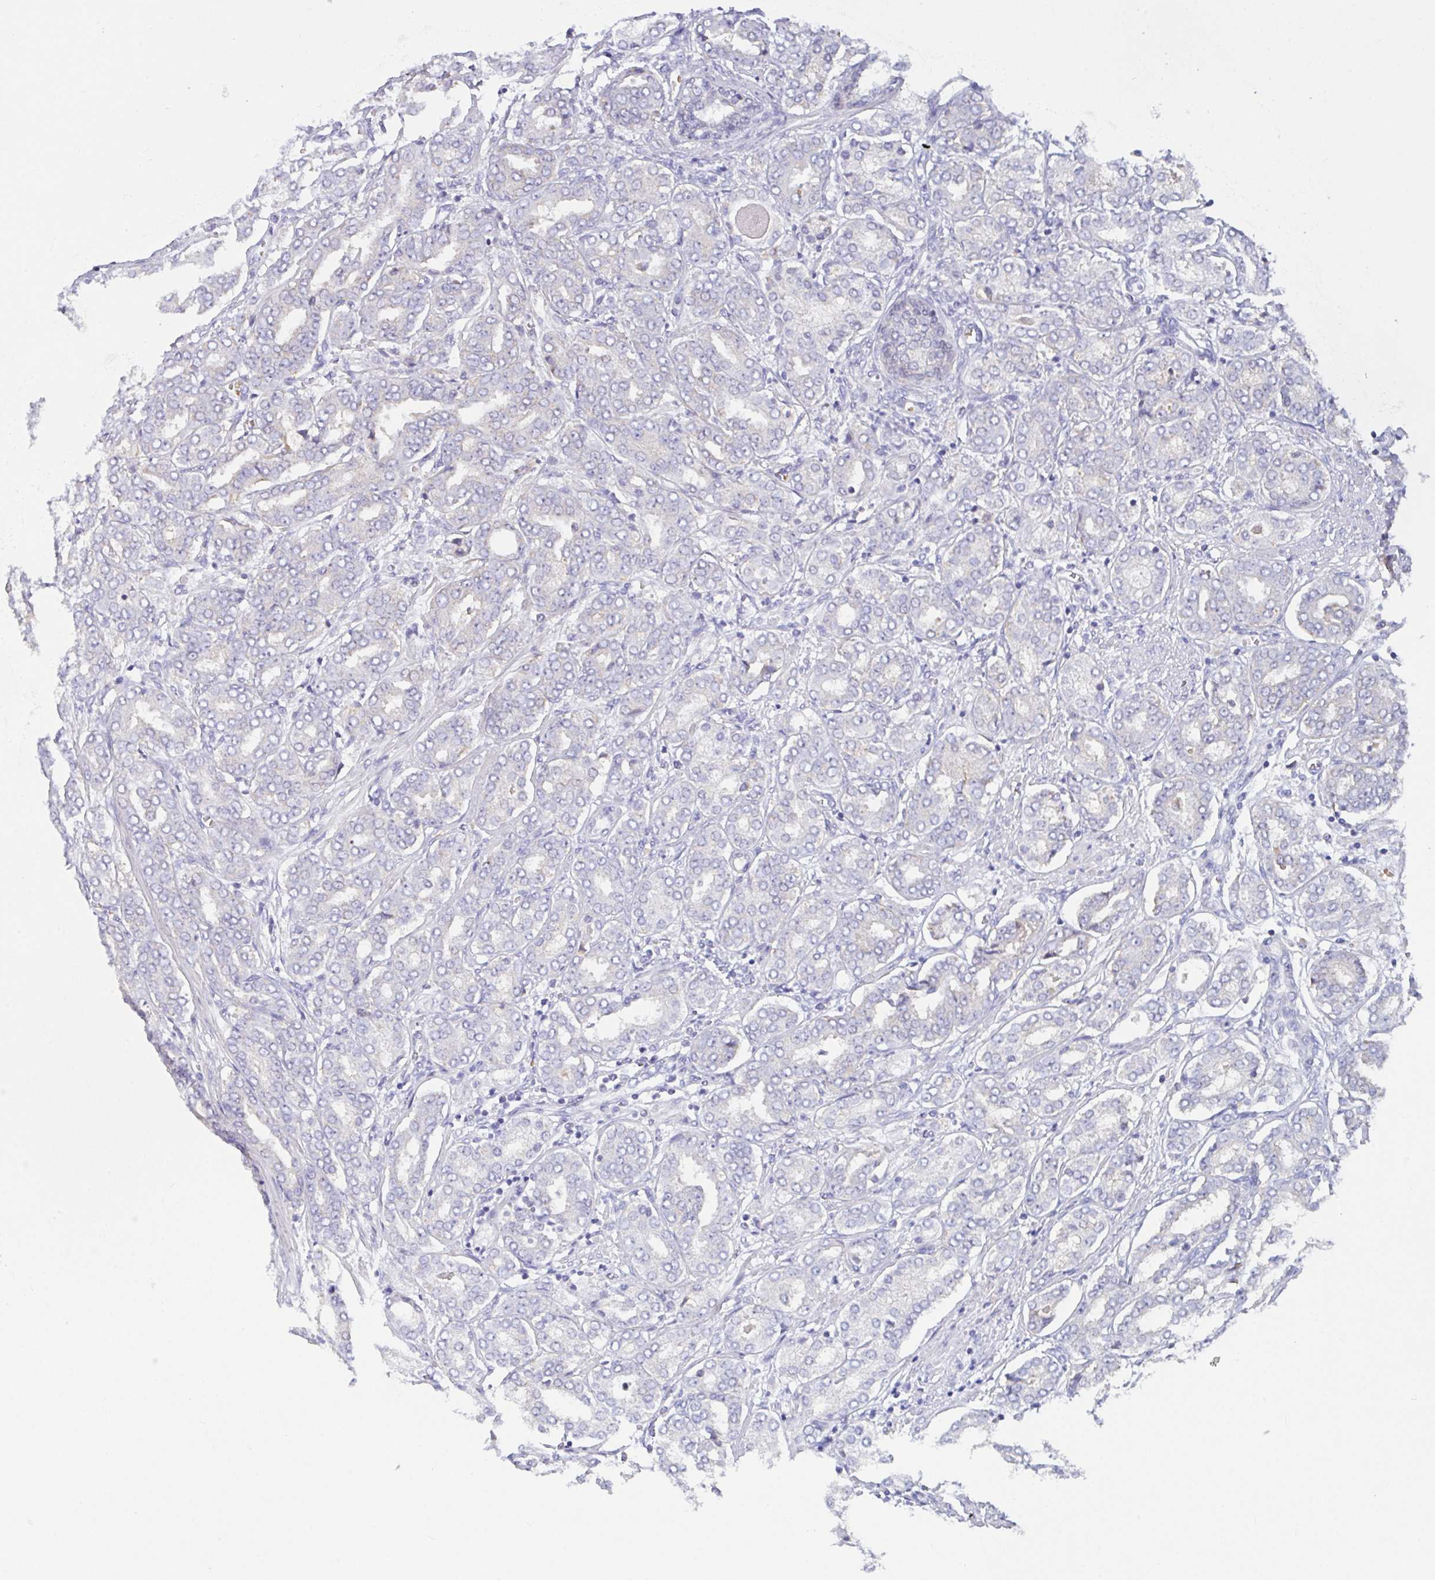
{"staining": {"intensity": "negative", "quantity": "none", "location": "none"}, "tissue": "prostate cancer", "cell_type": "Tumor cells", "image_type": "cancer", "snomed": [{"axis": "morphology", "description": "Adenocarcinoma, High grade"}, {"axis": "topography", "description": "Prostate"}], "caption": "IHC image of prostate cancer (high-grade adenocarcinoma) stained for a protein (brown), which reveals no expression in tumor cells. Nuclei are stained in blue.", "gene": "TFAP2C", "patient": {"sex": "male", "age": 72}}